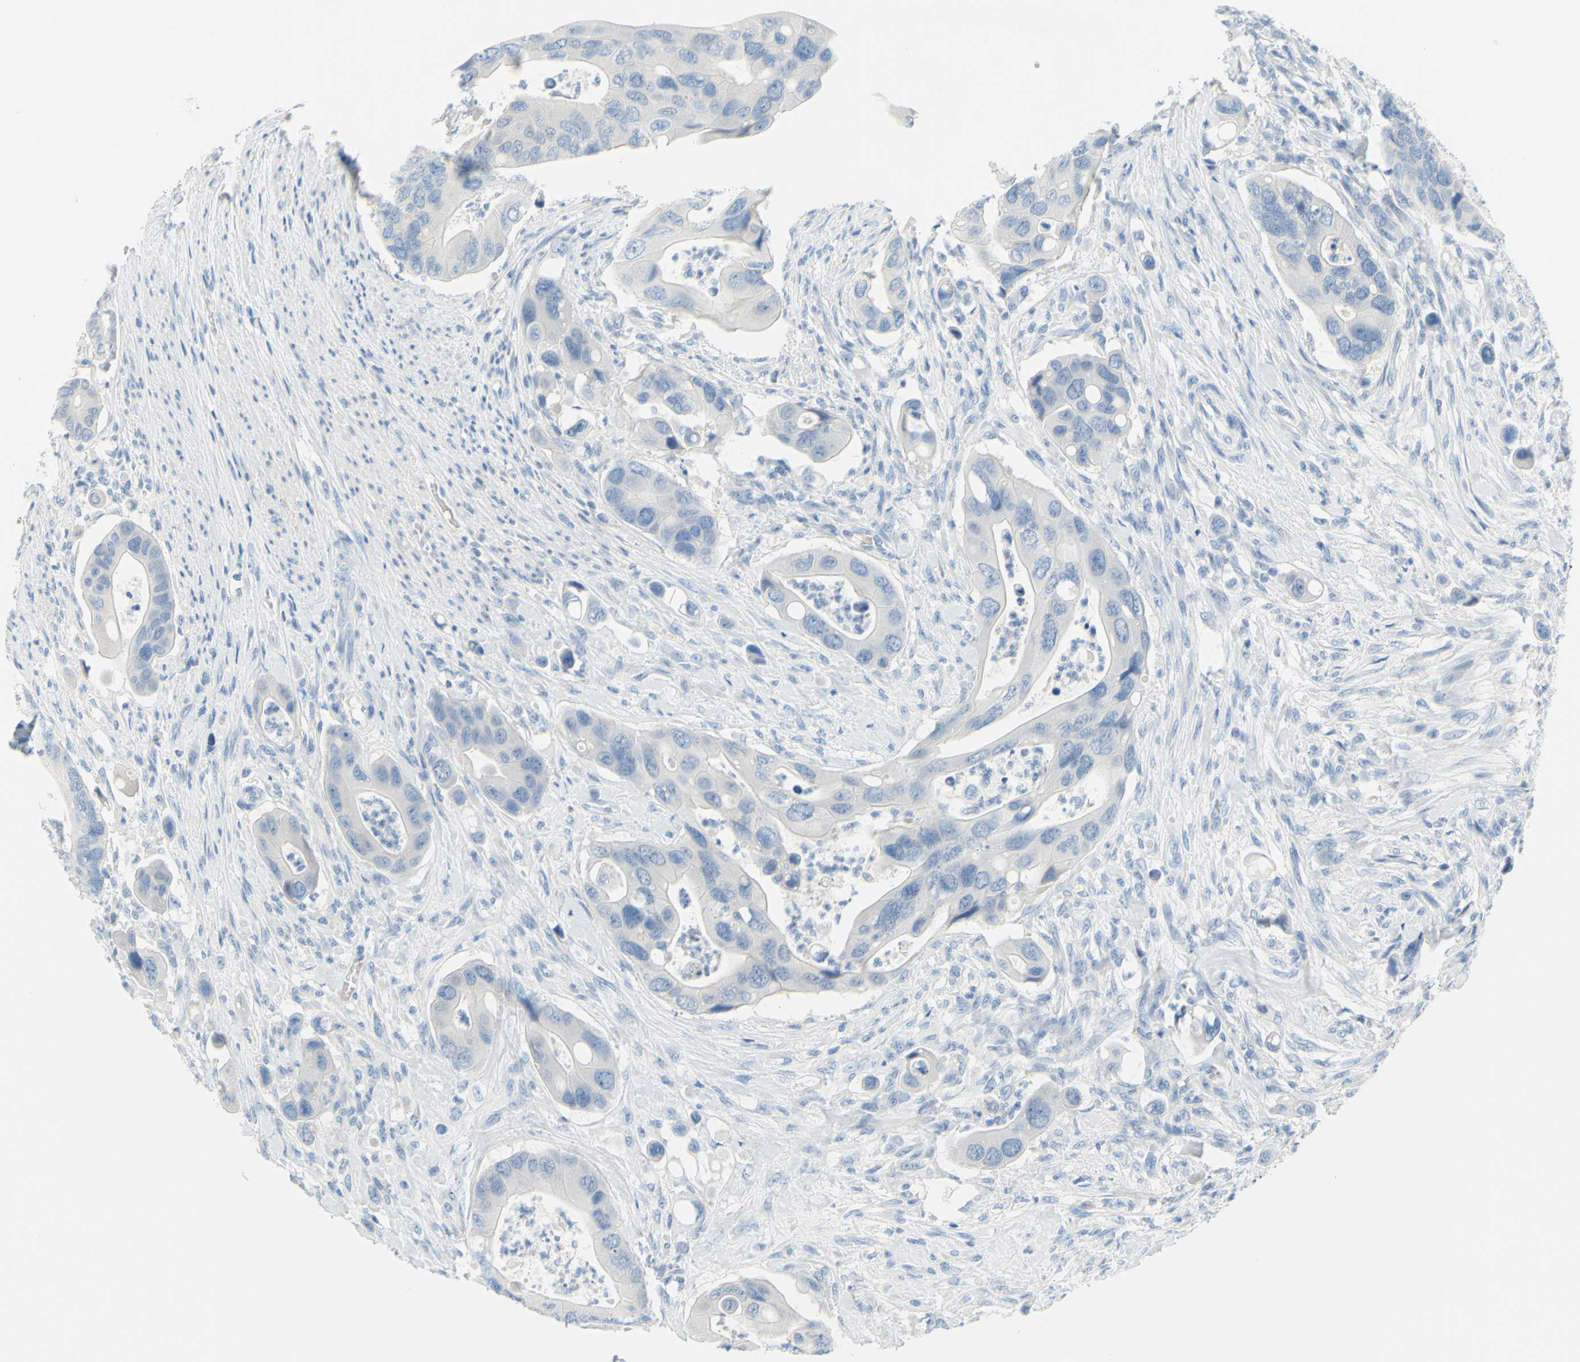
{"staining": {"intensity": "negative", "quantity": "none", "location": "none"}, "tissue": "colorectal cancer", "cell_type": "Tumor cells", "image_type": "cancer", "snomed": [{"axis": "morphology", "description": "Adenocarcinoma, NOS"}, {"axis": "topography", "description": "Rectum"}], "caption": "Tumor cells show no significant protein staining in colorectal adenocarcinoma.", "gene": "DCT", "patient": {"sex": "female", "age": 57}}